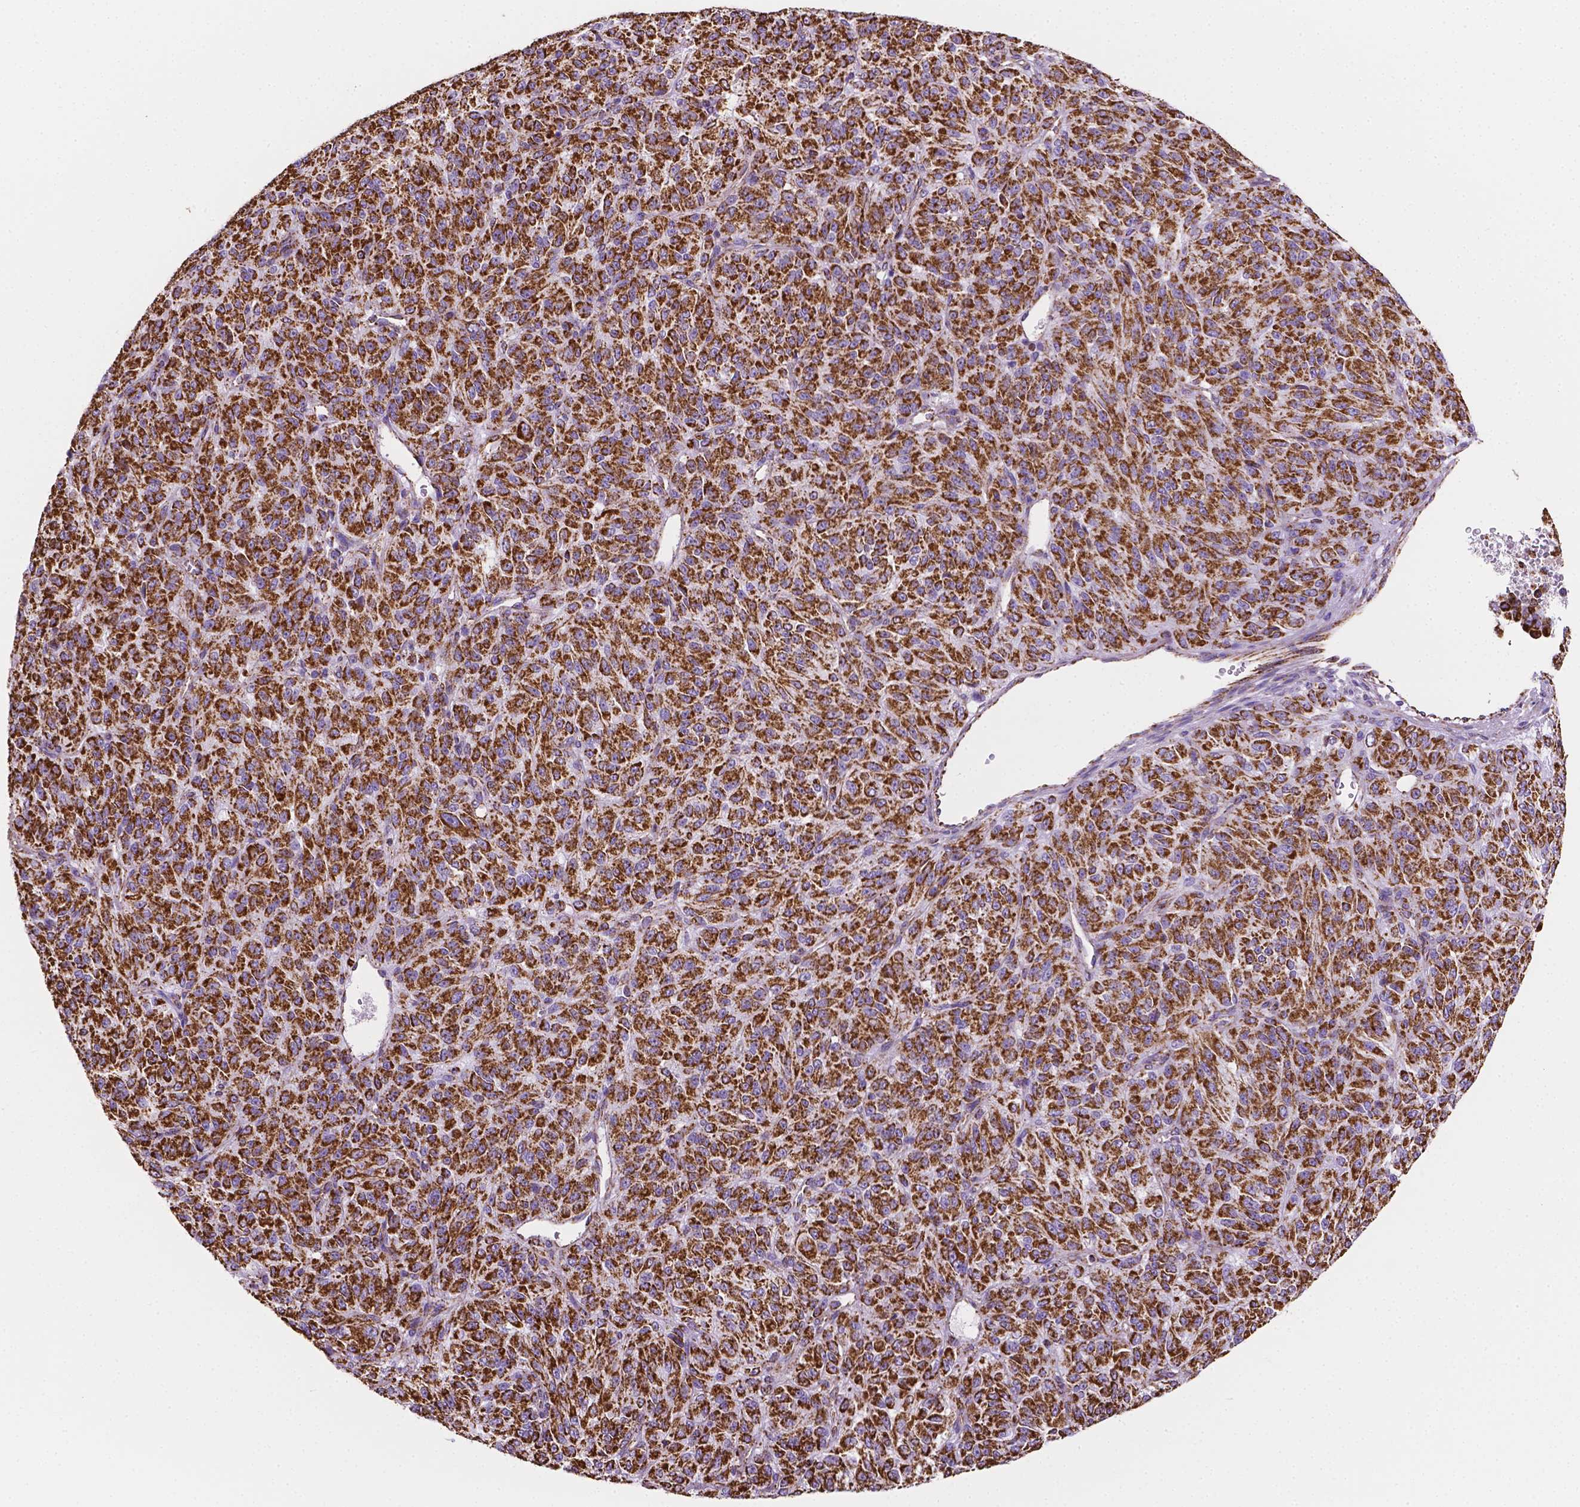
{"staining": {"intensity": "strong", "quantity": ">75%", "location": "cytoplasmic/membranous"}, "tissue": "melanoma", "cell_type": "Tumor cells", "image_type": "cancer", "snomed": [{"axis": "morphology", "description": "Malignant melanoma, Metastatic site"}, {"axis": "topography", "description": "Brain"}], "caption": "Brown immunohistochemical staining in malignant melanoma (metastatic site) demonstrates strong cytoplasmic/membranous positivity in about >75% of tumor cells.", "gene": "RMDN3", "patient": {"sex": "female", "age": 56}}